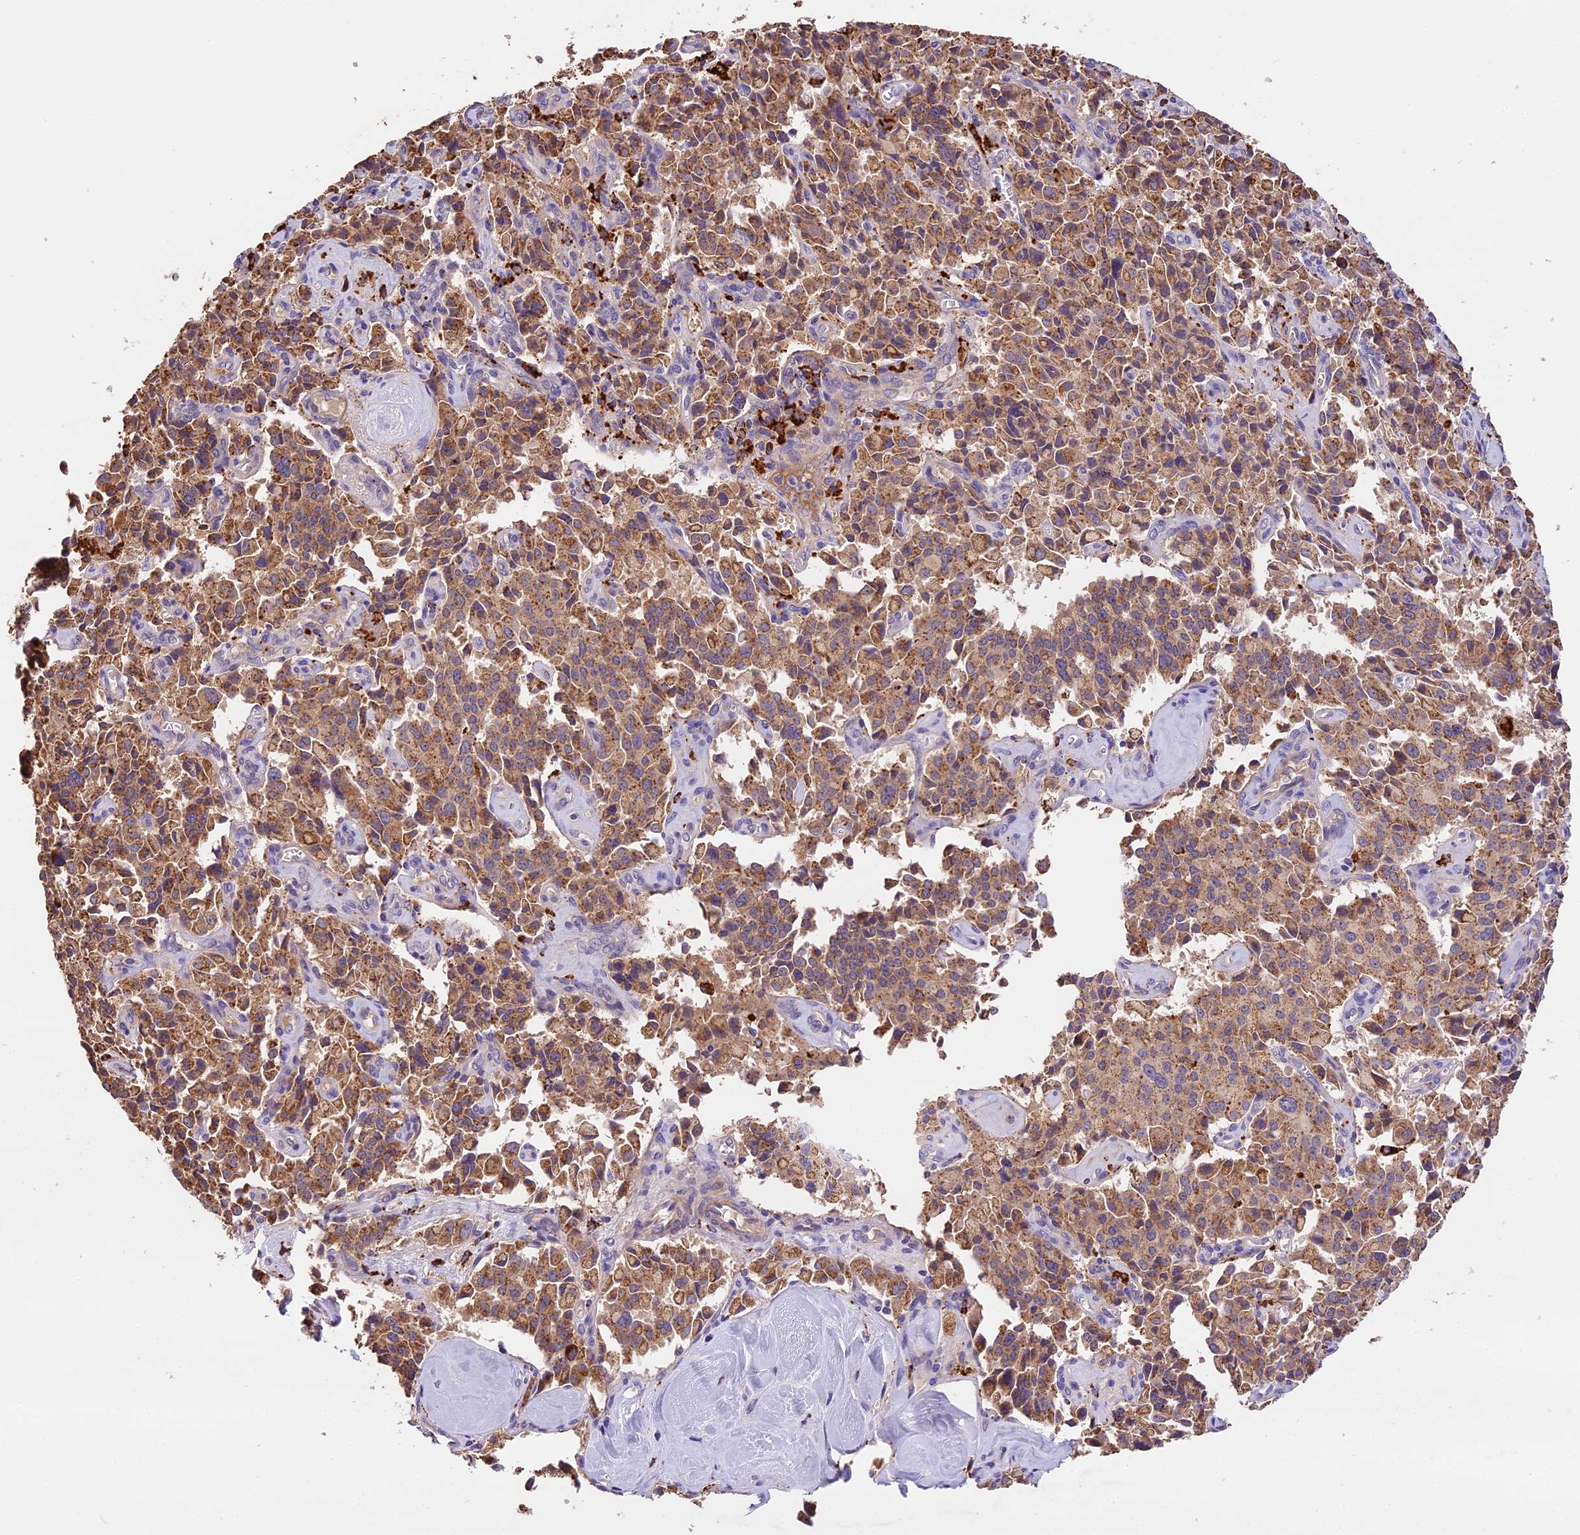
{"staining": {"intensity": "moderate", "quantity": ">75%", "location": "cytoplasmic/membranous"}, "tissue": "pancreatic cancer", "cell_type": "Tumor cells", "image_type": "cancer", "snomed": [{"axis": "morphology", "description": "Adenocarcinoma, NOS"}, {"axis": "topography", "description": "Pancreas"}], "caption": "The immunohistochemical stain labels moderate cytoplasmic/membranous staining in tumor cells of pancreatic adenocarcinoma tissue.", "gene": "COPE", "patient": {"sex": "male", "age": 65}}